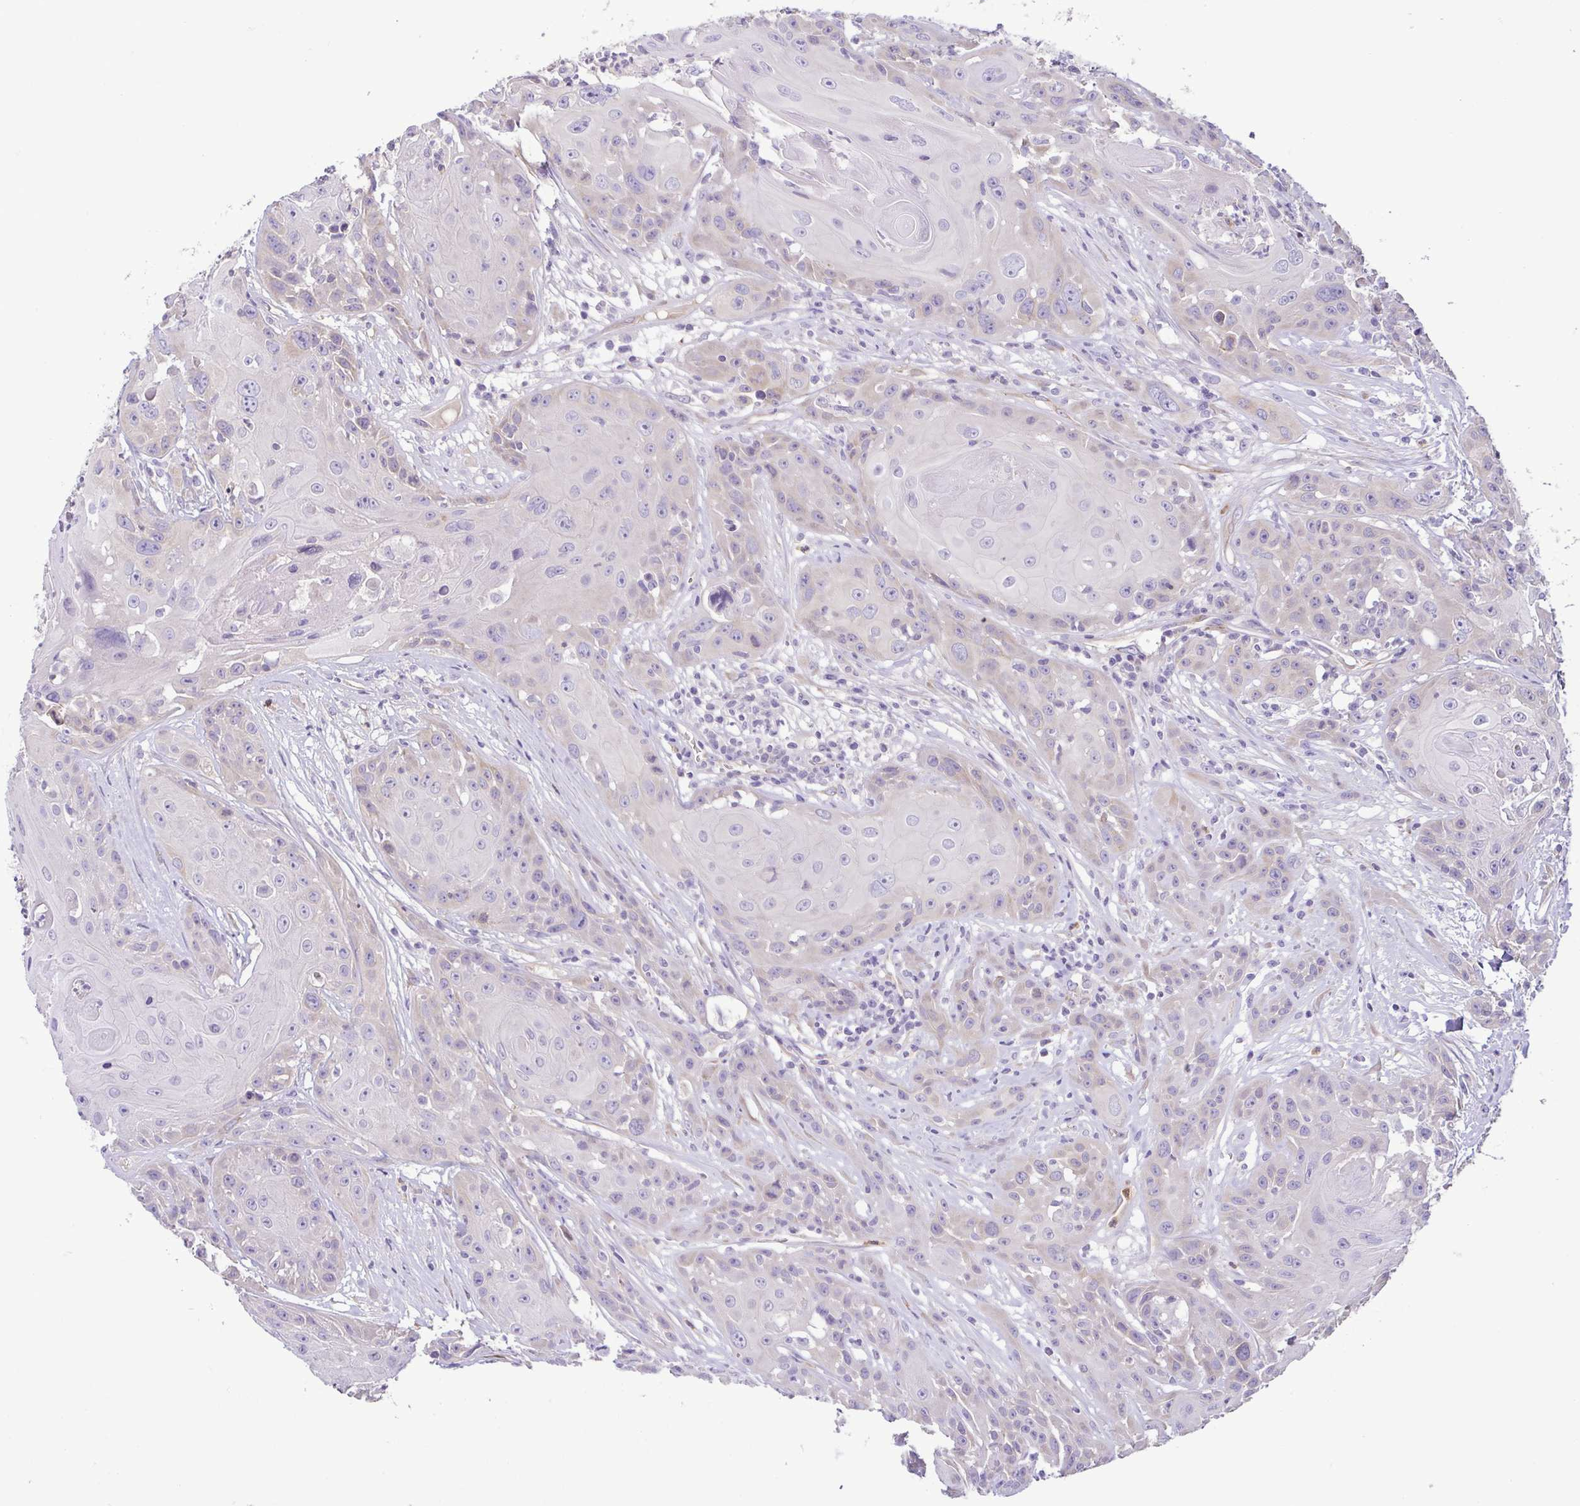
{"staining": {"intensity": "weak", "quantity": "<25%", "location": "cytoplasmic/membranous"}, "tissue": "head and neck cancer", "cell_type": "Tumor cells", "image_type": "cancer", "snomed": [{"axis": "morphology", "description": "Squamous cell carcinoma, NOS"}, {"axis": "topography", "description": "Skin"}, {"axis": "topography", "description": "Head-Neck"}], "caption": "Micrograph shows no protein expression in tumor cells of head and neck cancer (squamous cell carcinoma) tissue.", "gene": "MYL10", "patient": {"sex": "male", "age": 80}}